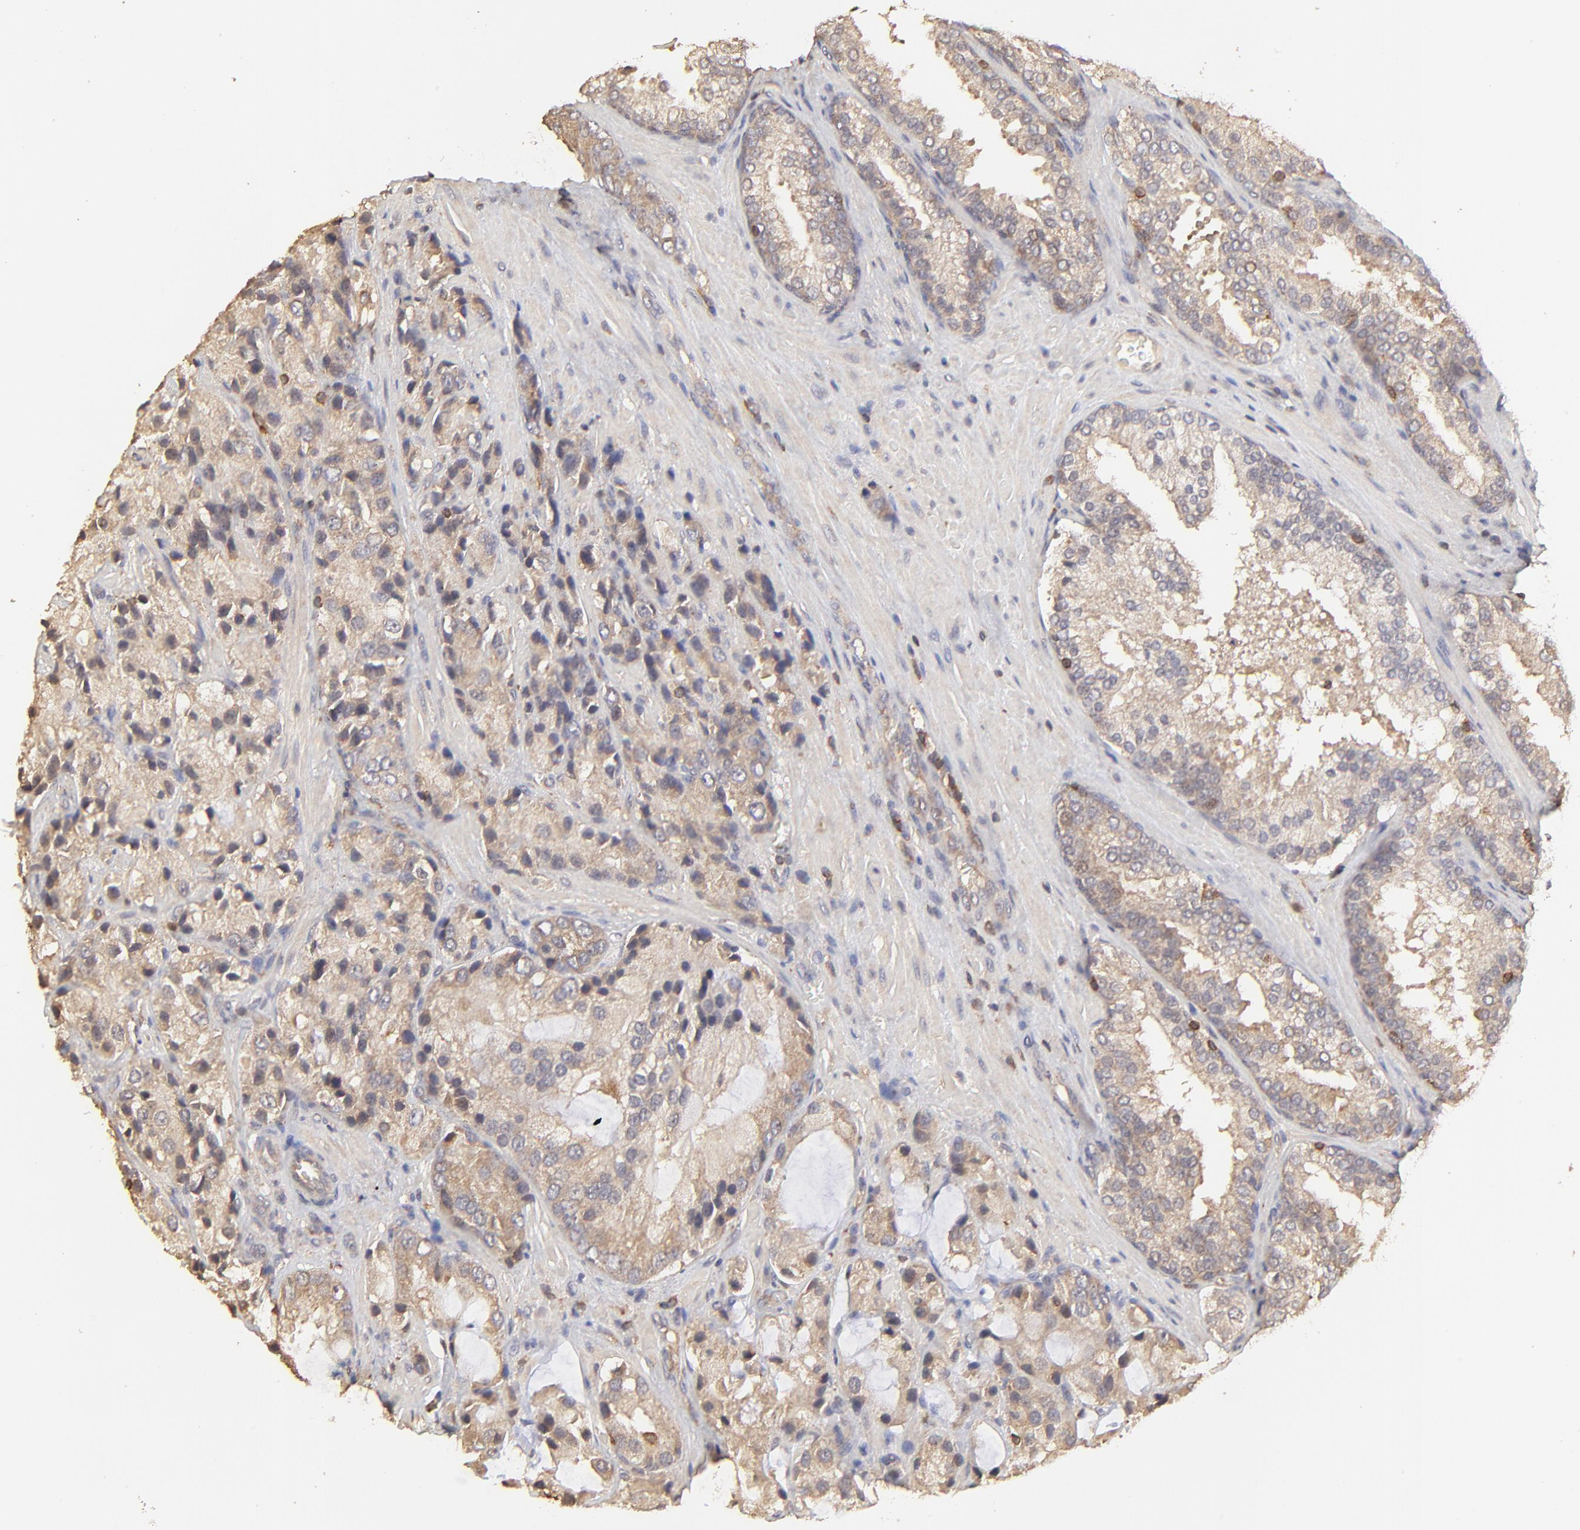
{"staining": {"intensity": "moderate", "quantity": ">75%", "location": "cytoplasmic/membranous"}, "tissue": "prostate cancer", "cell_type": "Tumor cells", "image_type": "cancer", "snomed": [{"axis": "morphology", "description": "Adenocarcinoma, High grade"}, {"axis": "topography", "description": "Prostate"}], "caption": "A brown stain labels moderate cytoplasmic/membranous expression of a protein in human prostate cancer (high-grade adenocarcinoma) tumor cells.", "gene": "STON2", "patient": {"sex": "male", "age": 70}}